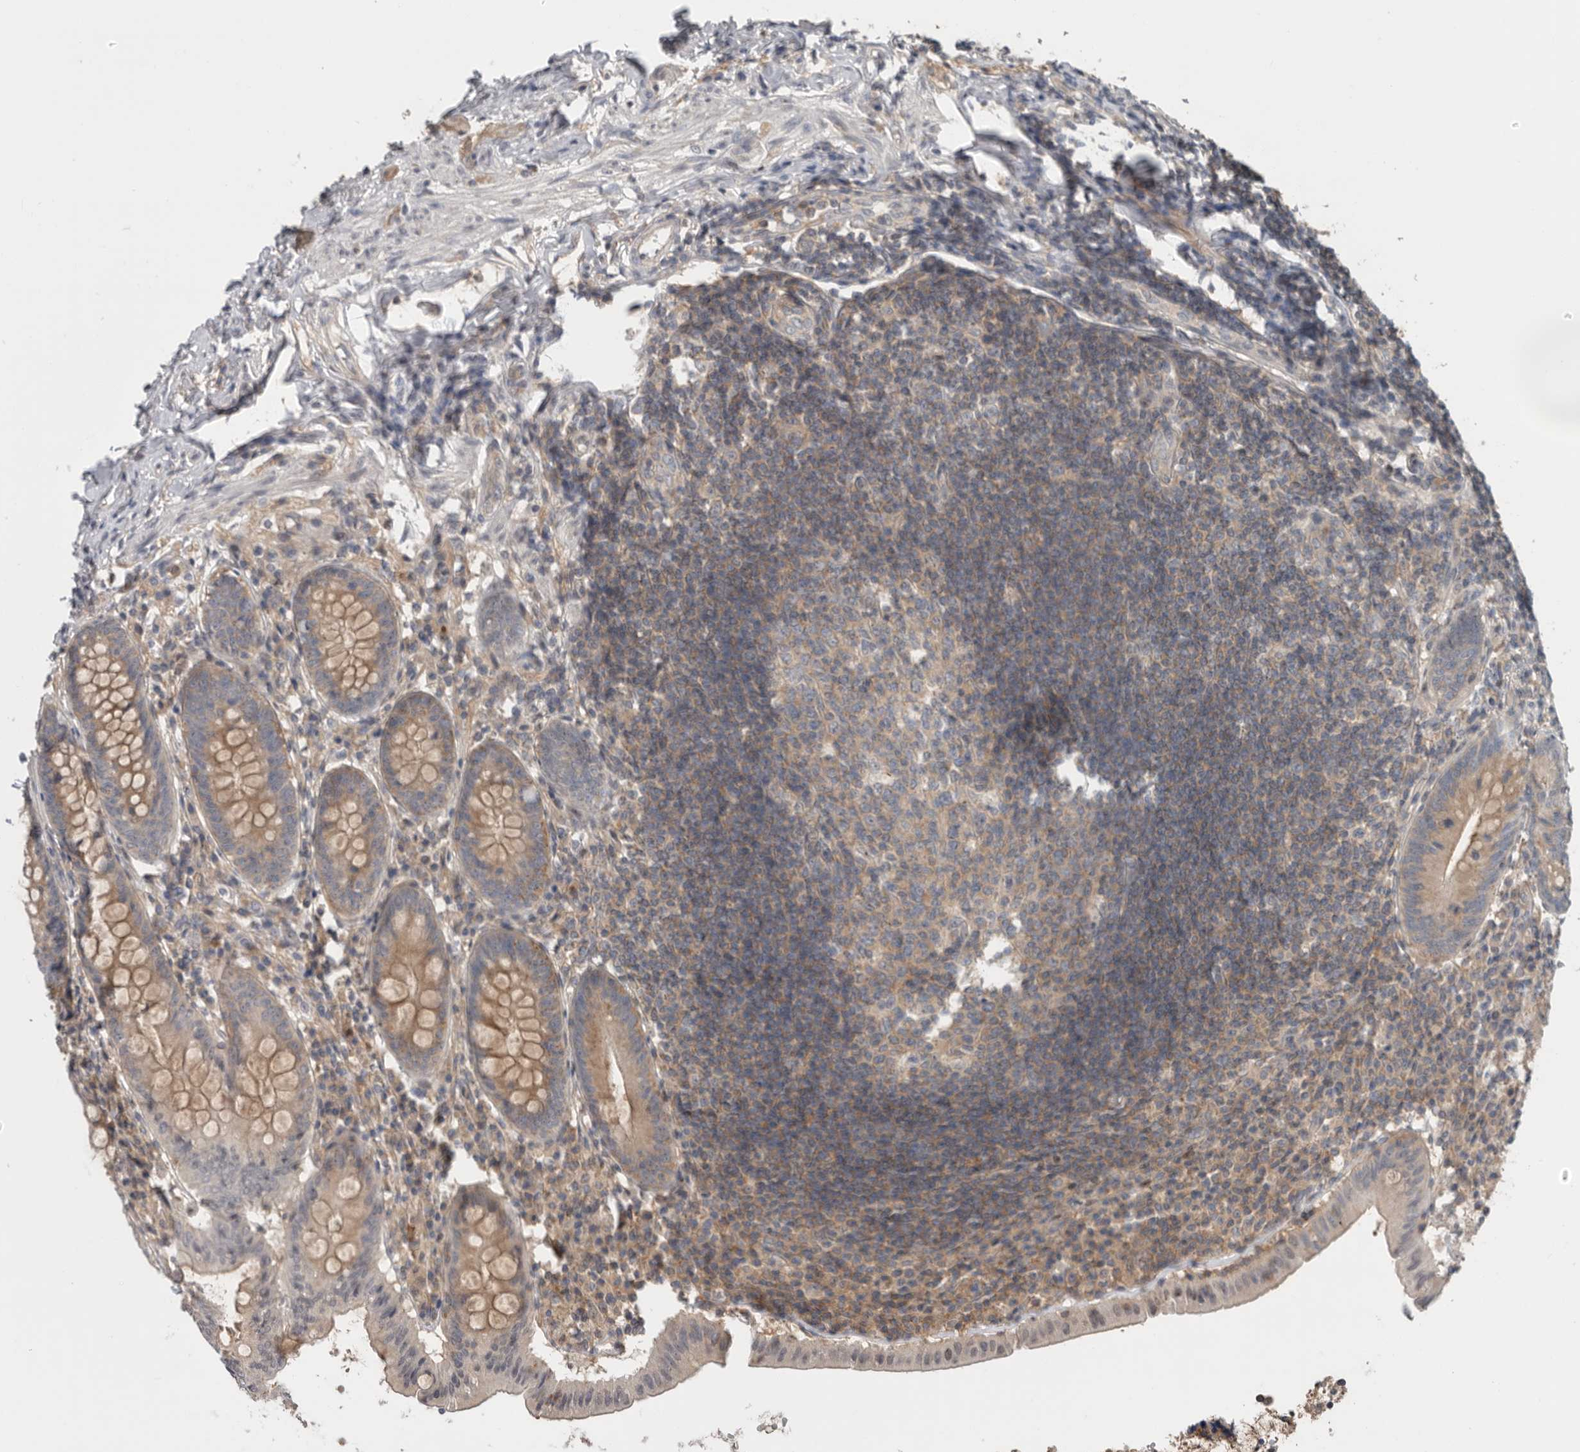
{"staining": {"intensity": "moderate", "quantity": "25%-75%", "location": "cytoplasmic/membranous"}, "tissue": "appendix", "cell_type": "Glandular cells", "image_type": "normal", "snomed": [{"axis": "morphology", "description": "Normal tissue, NOS"}, {"axis": "topography", "description": "Appendix"}], "caption": "This photomicrograph demonstrates unremarkable appendix stained with IHC to label a protein in brown. The cytoplasmic/membranous of glandular cells show moderate positivity for the protein. Nuclei are counter-stained blue.", "gene": "KLK5", "patient": {"sex": "female", "age": 54}}